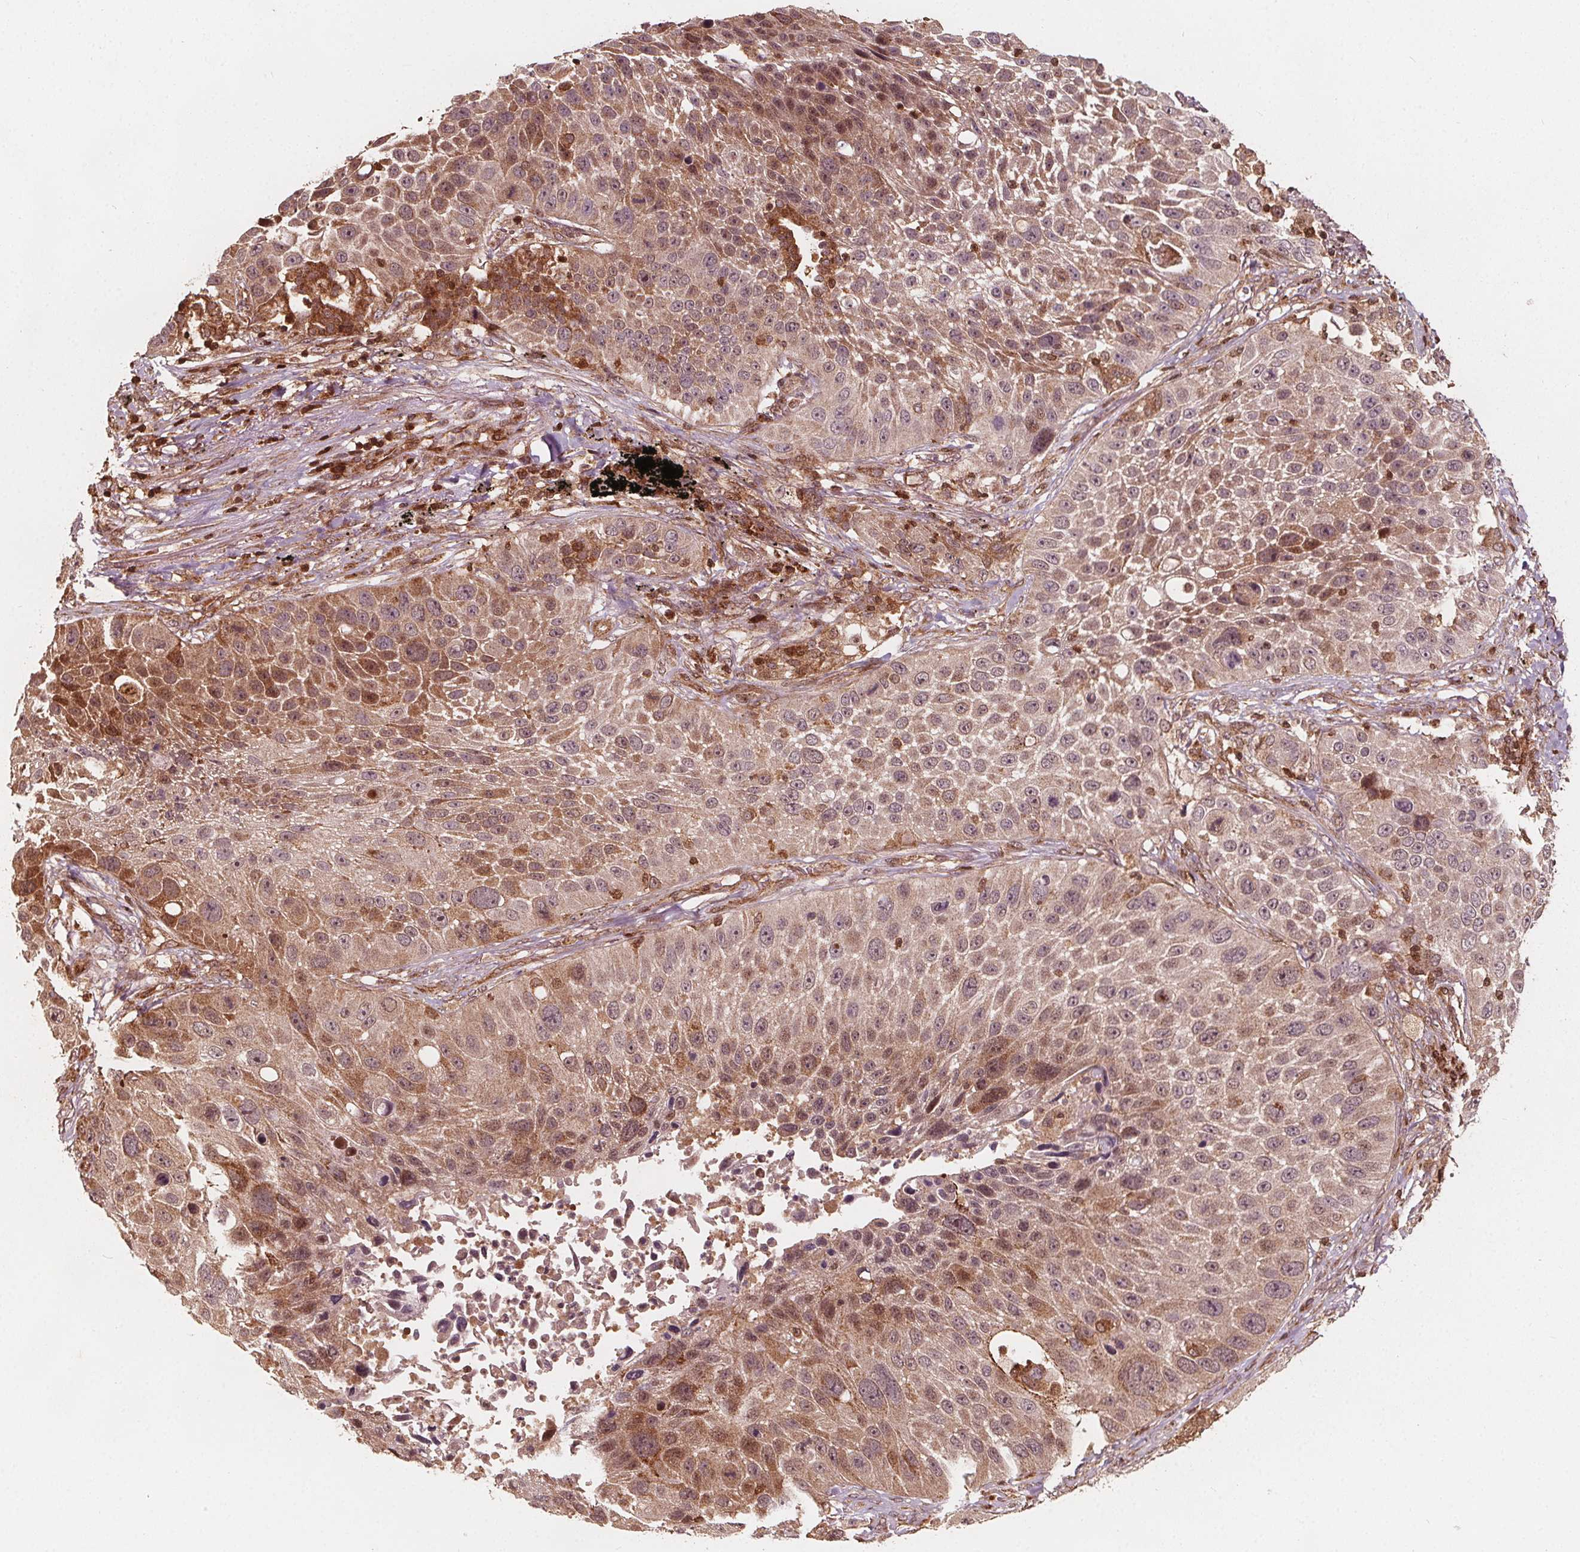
{"staining": {"intensity": "moderate", "quantity": ">75%", "location": "cytoplasmic/membranous"}, "tissue": "lung cancer", "cell_type": "Tumor cells", "image_type": "cancer", "snomed": [{"axis": "morphology", "description": "Normal morphology"}, {"axis": "morphology", "description": "Squamous cell carcinoma, NOS"}, {"axis": "topography", "description": "Lymph node"}, {"axis": "topography", "description": "Lung"}], "caption": "IHC histopathology image of human lung cancer (squamous cell carcinoma) stained for a protein (brown), which reveals medium levels of moderate cytoplasmic/membranous positivity in approximately >75% of tumor cells.", "gene": "AIP", "patient": {"sex": "male", "age": 67}}